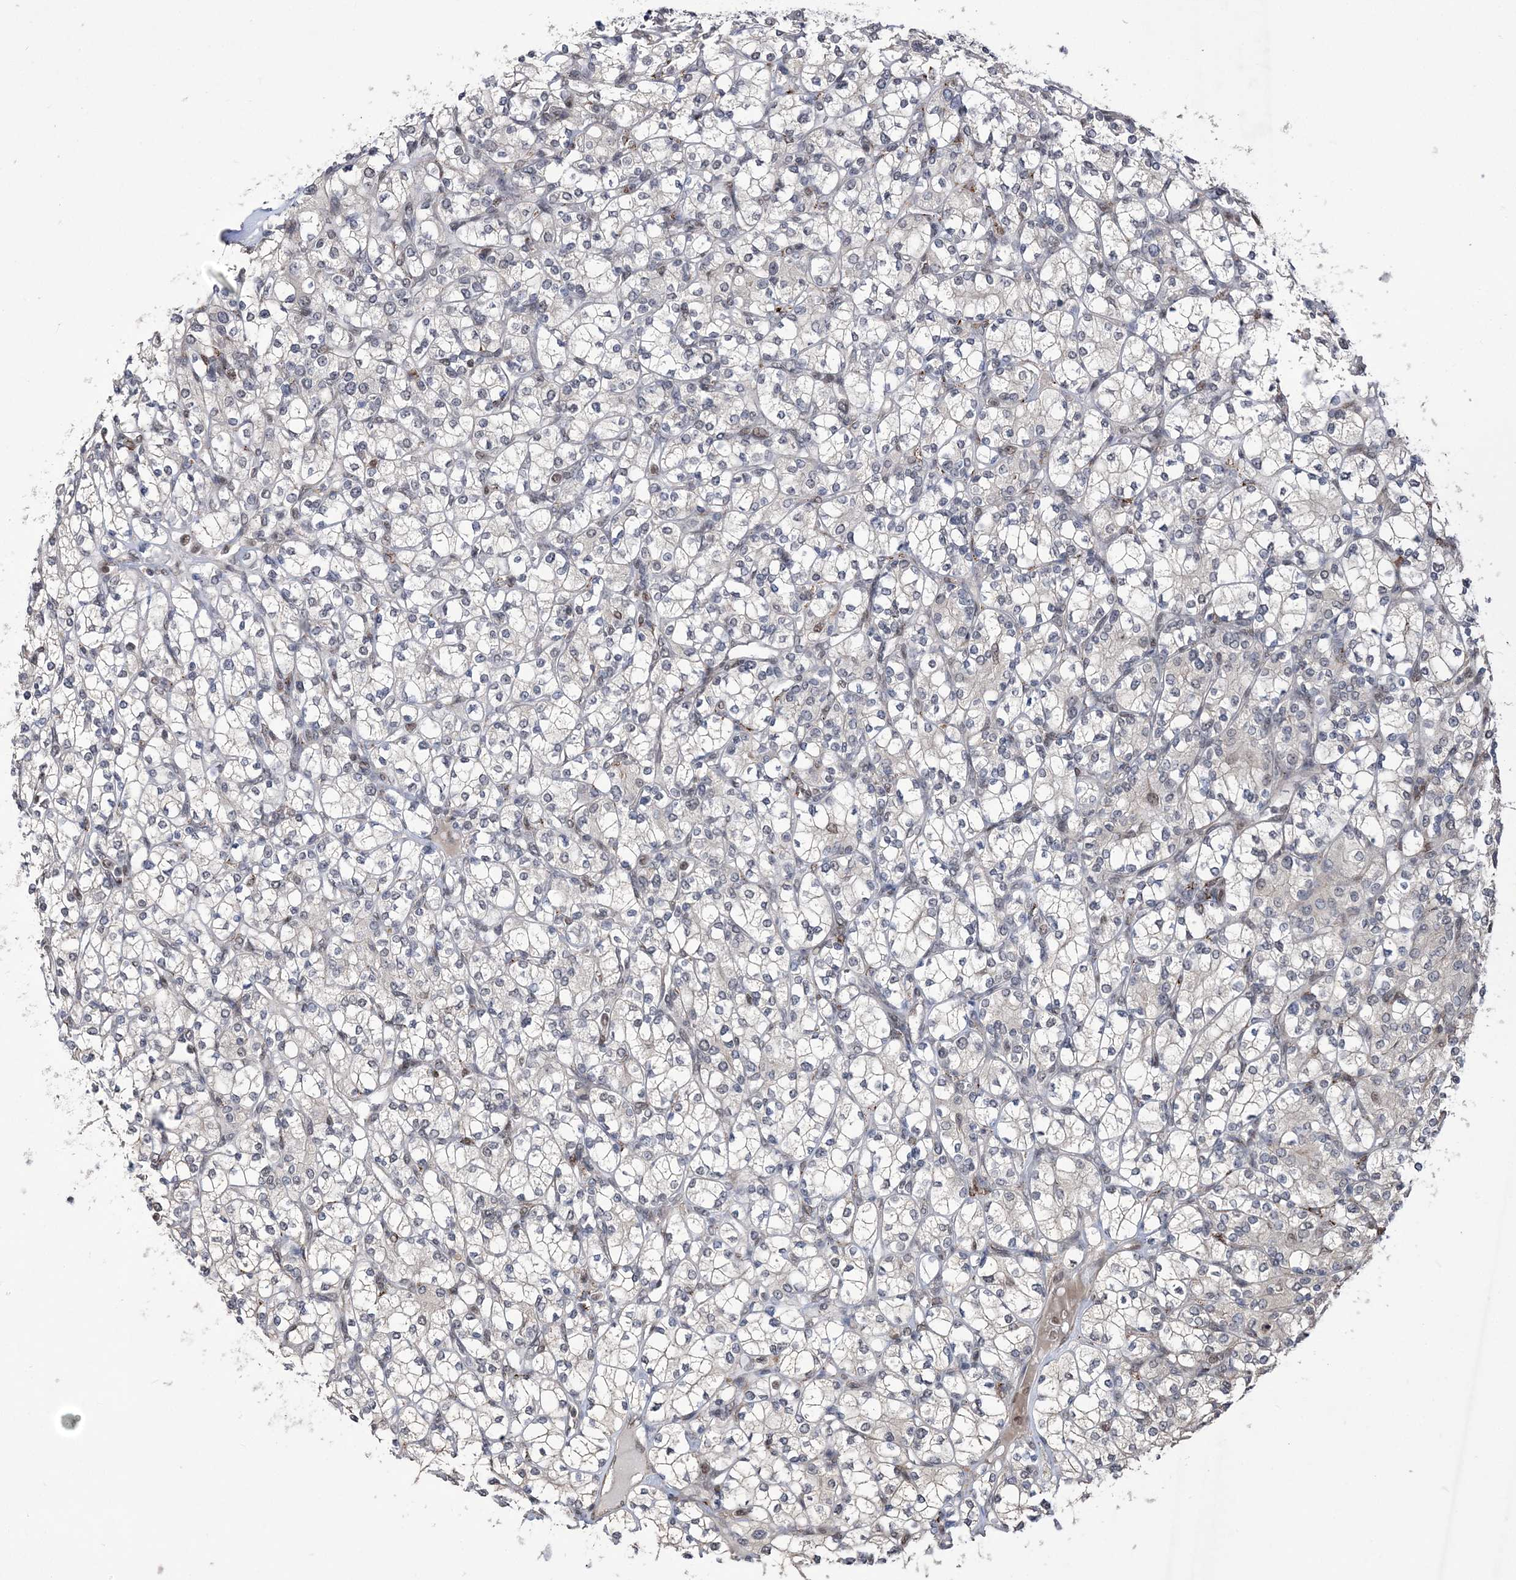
{"staining": {"intensity": "negative", "quantity": "none", "location": "none"}, "tissue": "renal cancer", "cell_type": "Tumor cells", "image_type": "cancer", "snomed": [{"axis": "morphology", "description": "Adenocarcinoma, NOS"}, {"axis": "topography", "description": "Kidney"}], "caption": "DAB immunohistochemical staining of human renal cancer displays no significant staining in tumor cells.", "gene": "BOD1L1", "patient": {"sex": "male", "age": 77}}